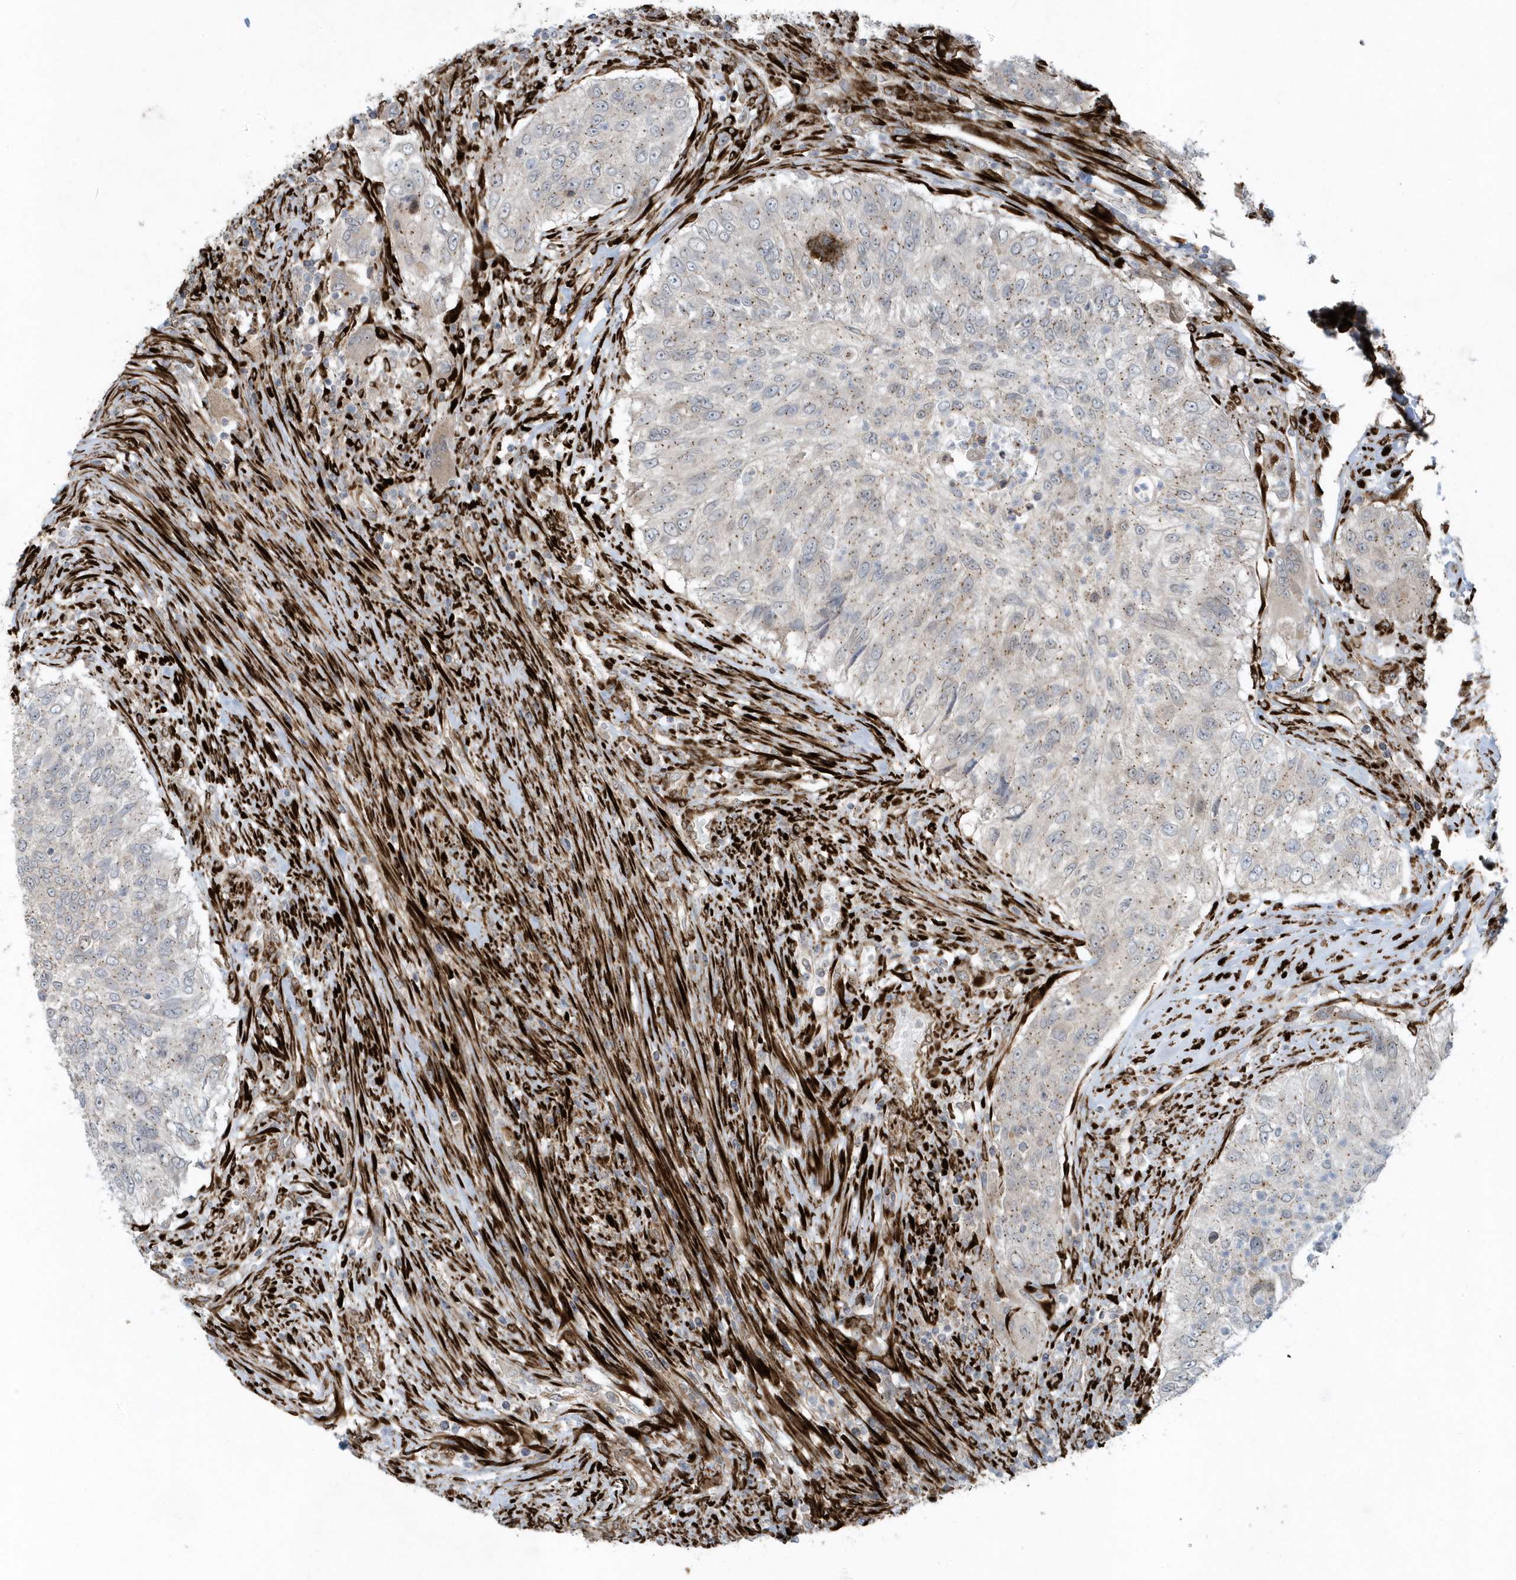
{"staining": {"intensity": "weak", "quantity": ">75%", "location": "cytoplasmic/membranous"}, "tissue": "urothelial cancer", "cell_type": "Tumor cells", "image_type": "cancer", "snomed": [{"axis": "morphology", "description": "Urothelial carcinoma, High grade"}, {"axis": "topography", "description": "Urinary bladder"}], "caption": "Tumor cells display low levels of weak cytoplasmic/membranous positivity in approximately >75% of cells in human urothelial carcinoma (high-grade).", "gene": "FAM98A", "patient": {"sex": "female", "age": 60}}